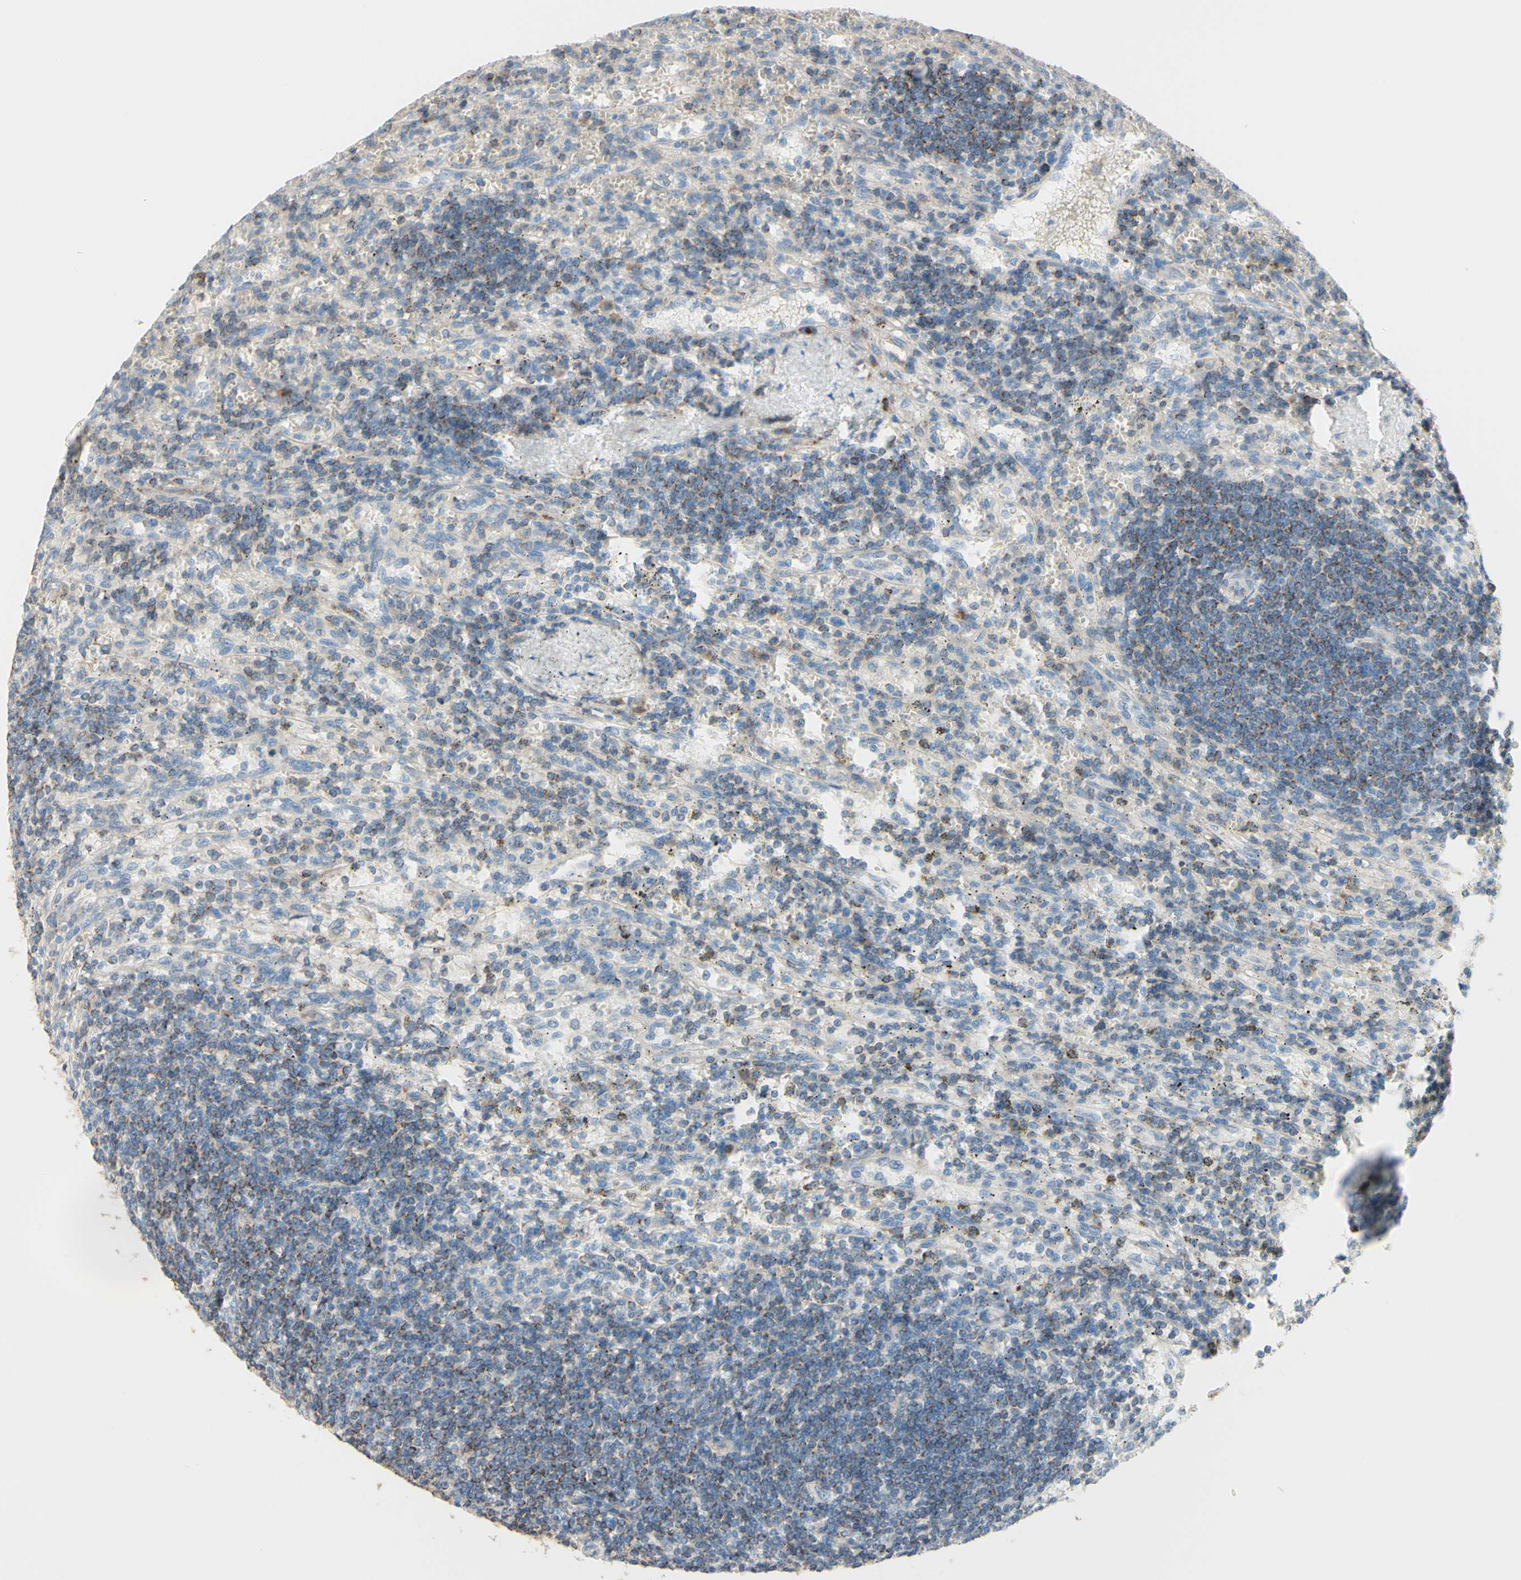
{"staining": {"intensity": "weak", "quantity": "<25%", "location": "cytoplasmic/membranous"}, "tissue": "lymphoma", "cell_type": "Tumor cells", "image_type": "cancer", "snomed": [{"axis": "morphology", "description": "Malignant lymphoma, non-Hodgkin's type, Low grade"}, {"axis": "topography", "description": "Spleen"}], "caption": "The immunohistochemistry (IHC) micrograph has no significant positivity in tumor cells of malignant lymphoma, non-Hodgkin's type (low-grade) tissue.", "gene": "AGPAT5", "patient": {"sex": "male", "age": 76}}